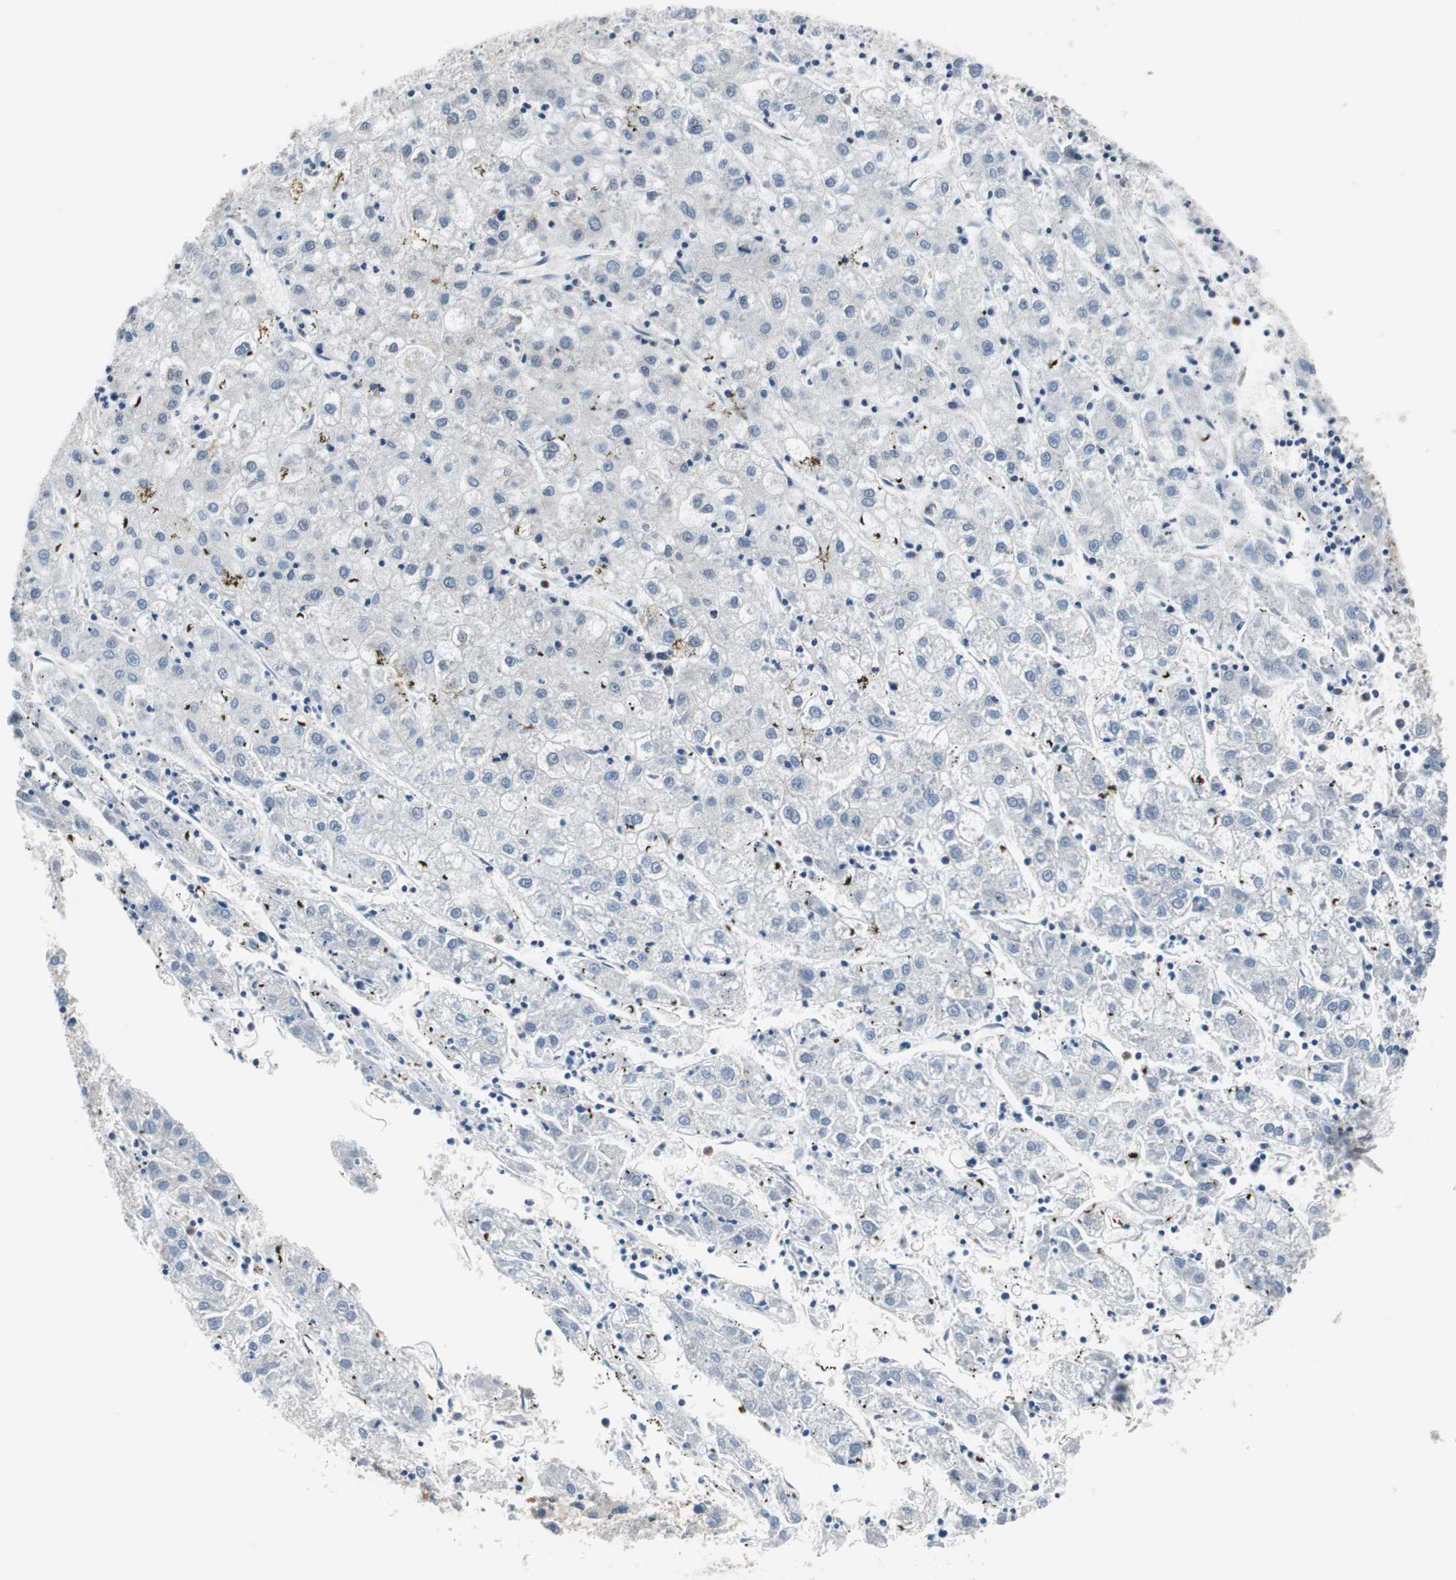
{"staining": {"intensity": "negative", "quantity": "none", "location": "none"}, "tissue": "liver cancer", "cell_type": "Tumor cells", "image_type": "cancer", "snomed": [{"axis": "morphology", "description": "Carcinoma, Hepatocellular, NOS"}, {"axis": "topography", "description": "Liver"}], "caption": "An immunohistochemistry photomicrograph of liver hepatocellular carcinoma is shown. There is no staining in tumor cells of liver hepatocellular carcinoma. Brightfield microscopy of immunohistochemistry (IHC) stained with DAB (3,3'-diaminobenzidine) (brown) and hematoxylin (blue), captured at high magnification.", "gene": "CNOT3", "patient": {"sex": "male", "age": 72}}